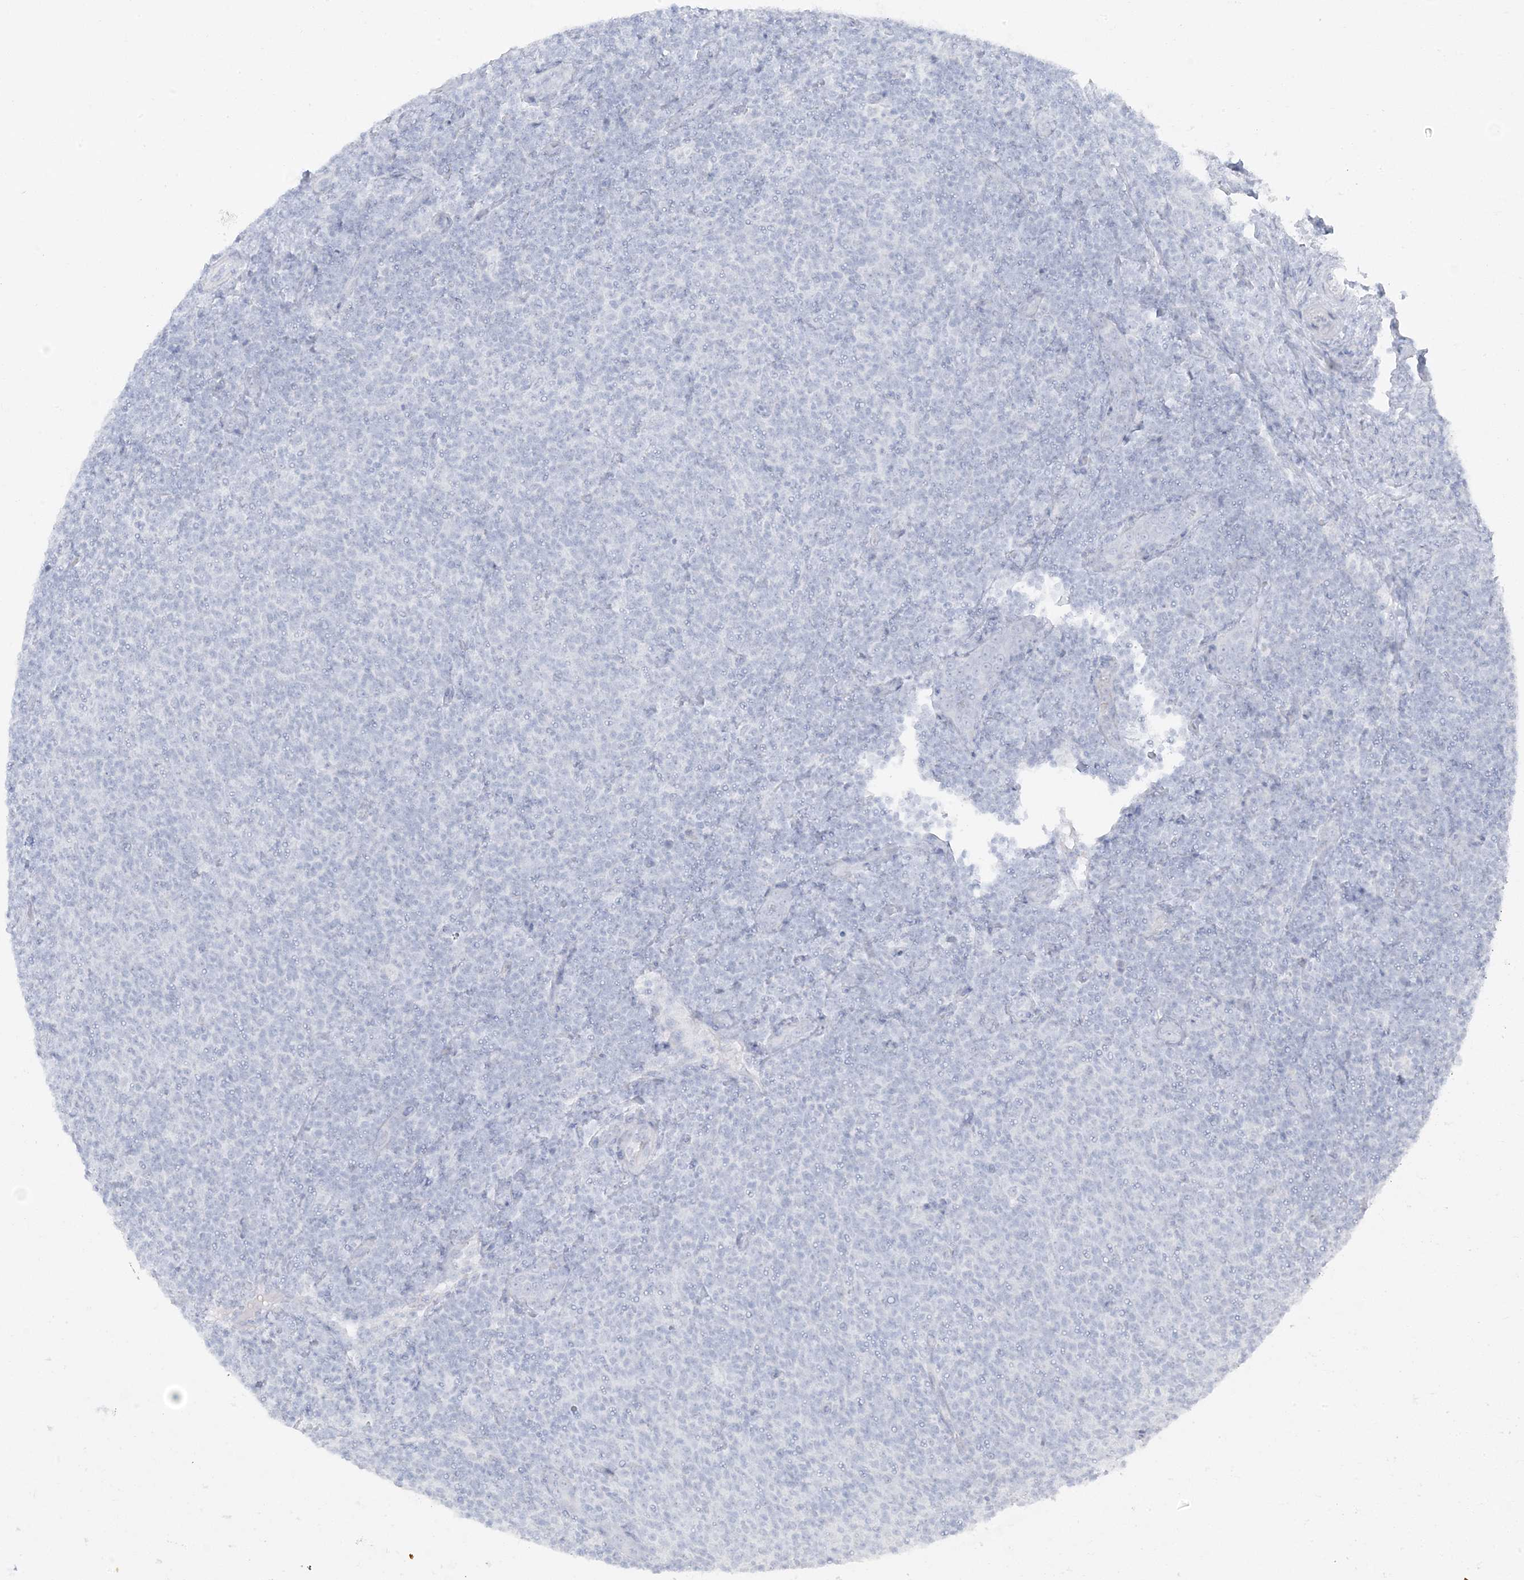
{"staining": {"intensity": "negative", "quantity": "none", "location": "none"}, "tissue": "lymphoma", "cell_type": "Tumor cells", "image_type": "cancer", "snomed": [{"axis": "morphology", "description": "Malignant lymphoma, non-Hodgkin's type, Low grade"}, {"axis": "topography", "description": "Lymph node"}], "caption": "Immunohistochemistry histopathology image of neoplastic tissue: human lymphoma stained with DAB exhibits no significant protein staining in tumor cells.", "gene": "ZFP64", "patient": {"sex": "male", "age": 66}}